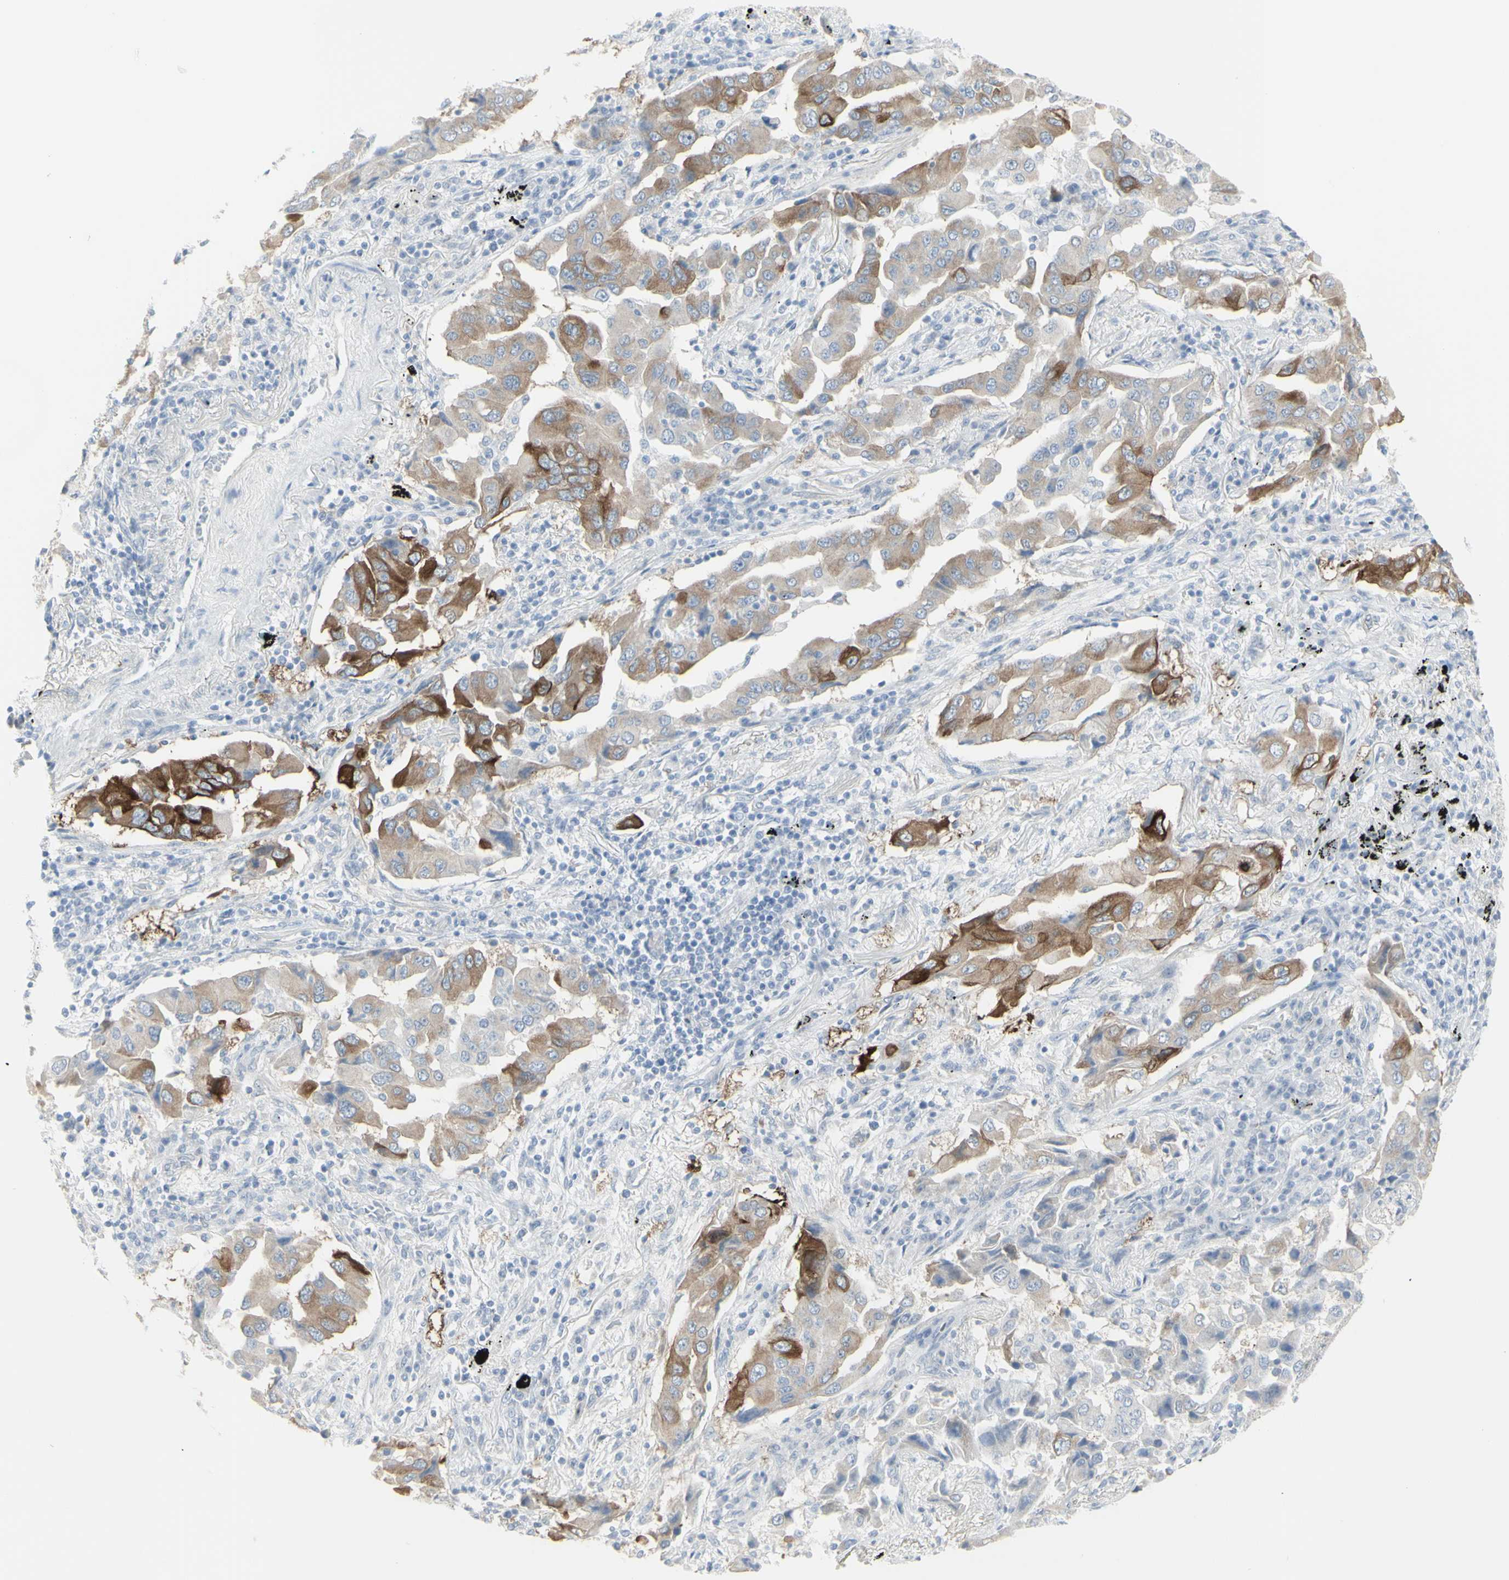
{"staining": {"intensity": "moderate", "quantity": "25%-75%", "location": "cytoplasmic/membranous"}, "tissue": "lung cancer", "cell_type": "Tumor cells", "image_type": "cancer", "snomed": [{"axis": "morphology", "description": "Adenocarcinoma, NOS"}, {"axis": "topography", "description": "Lung"}], "caption": "Tumor cells reveal medium levels of moderate cytoplasmic/membranous positivity in about 25%-75% of cells in lung adenocarcinoma.", "gene": "ENSG00000198211", "patient": {"sex": "female", "age": 65}}